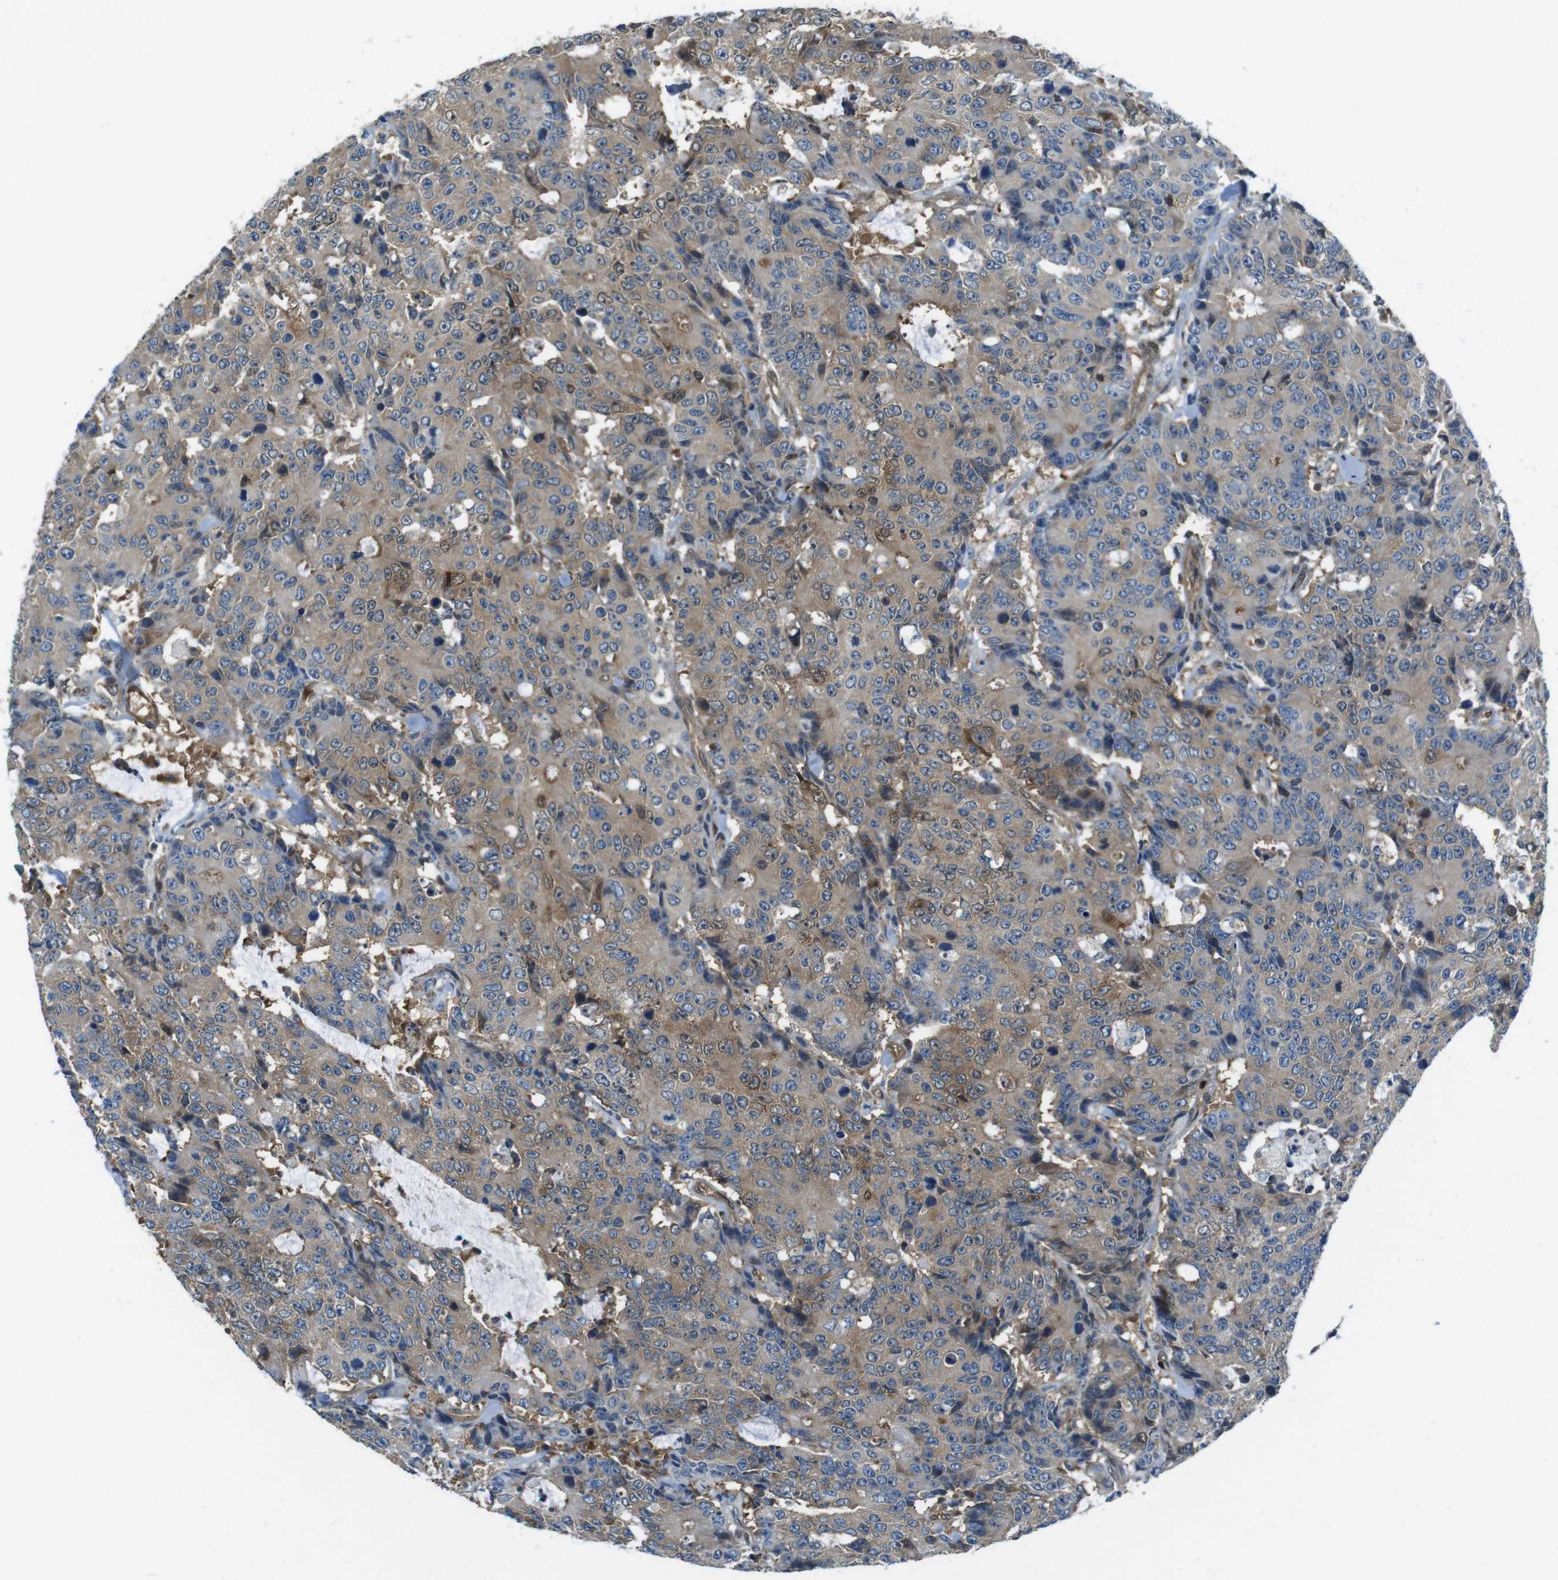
{"staining": {"intensity": "moderate", "quantity": "25%-75%", "location": "cytoplasmic/membranous"}, "tissue": "colorectal cancer", "cell_type": "Tumor cells", "image_type": "cancer", "snomed": [{"axis": "morphology", "description": "Adenocarcinoma, NOS"}, {"axis": "topography", "description": "Colon"}], "caption": "Colorectal adenocarcinoma stained for a protein shows moderate cytoplasmic/membranous positivity in tumor cells.", "gene": "TES", "patient": {"sex": "female", "age": 86}}